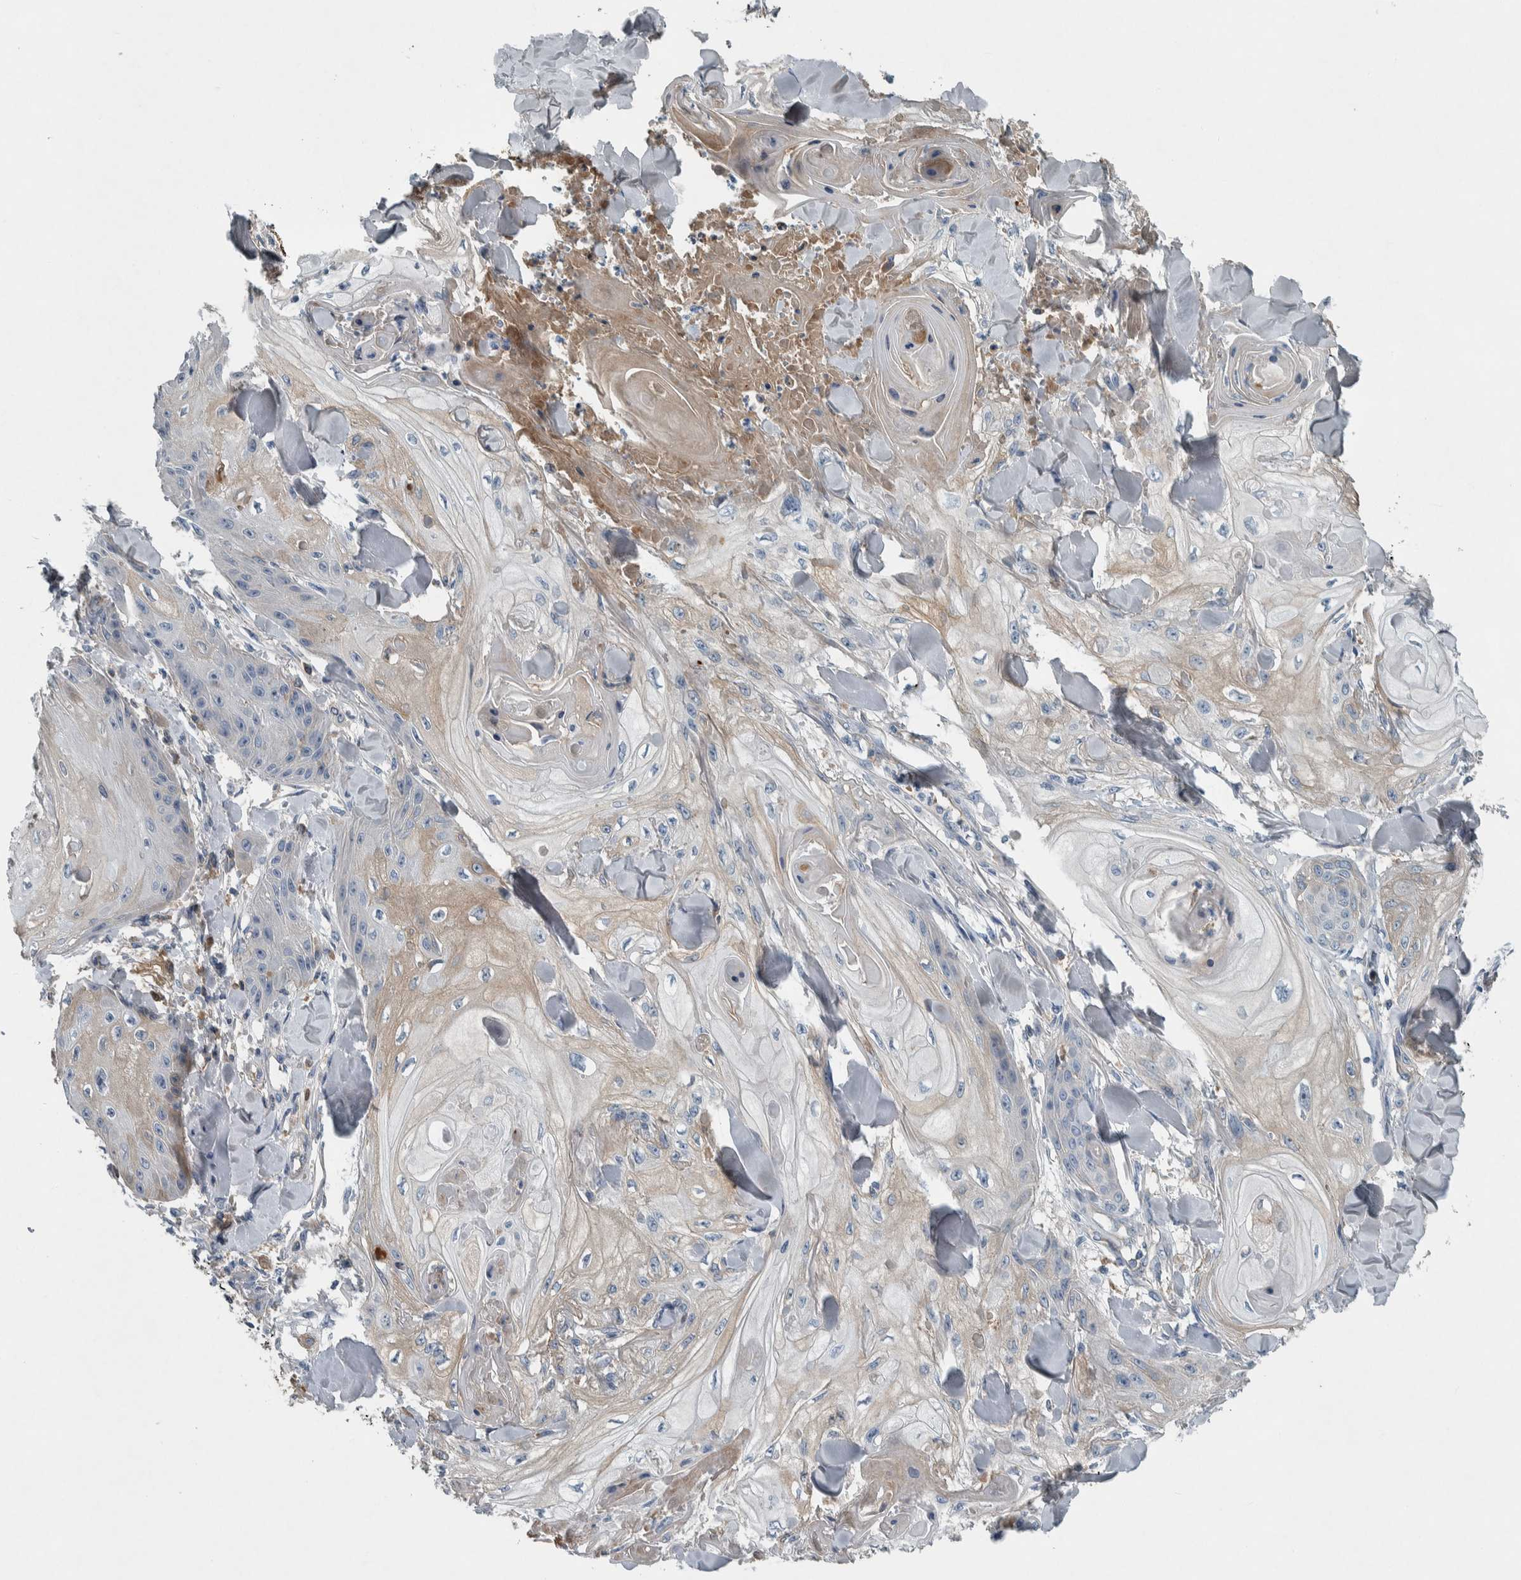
{"staining": {"intensity": "negative", "quantity": "none", "location": "none"}, "tissue": "skin cancer", "cell_type": "Tumor cells", "image_type": "cancer", "snomed": [{"axis": "morphology", "description": "Squamous cell carcinoma, NOS"}, {"axis": "topography", "description": "Skin"}], "caption": "A histopathology image of human squamous cell carcinoma (skin) is negative for staining in tumor cells. (DAB IHC, high magnification).", "gene": "SERPINC1", "patient": {"sex": "male", "age": 74}}